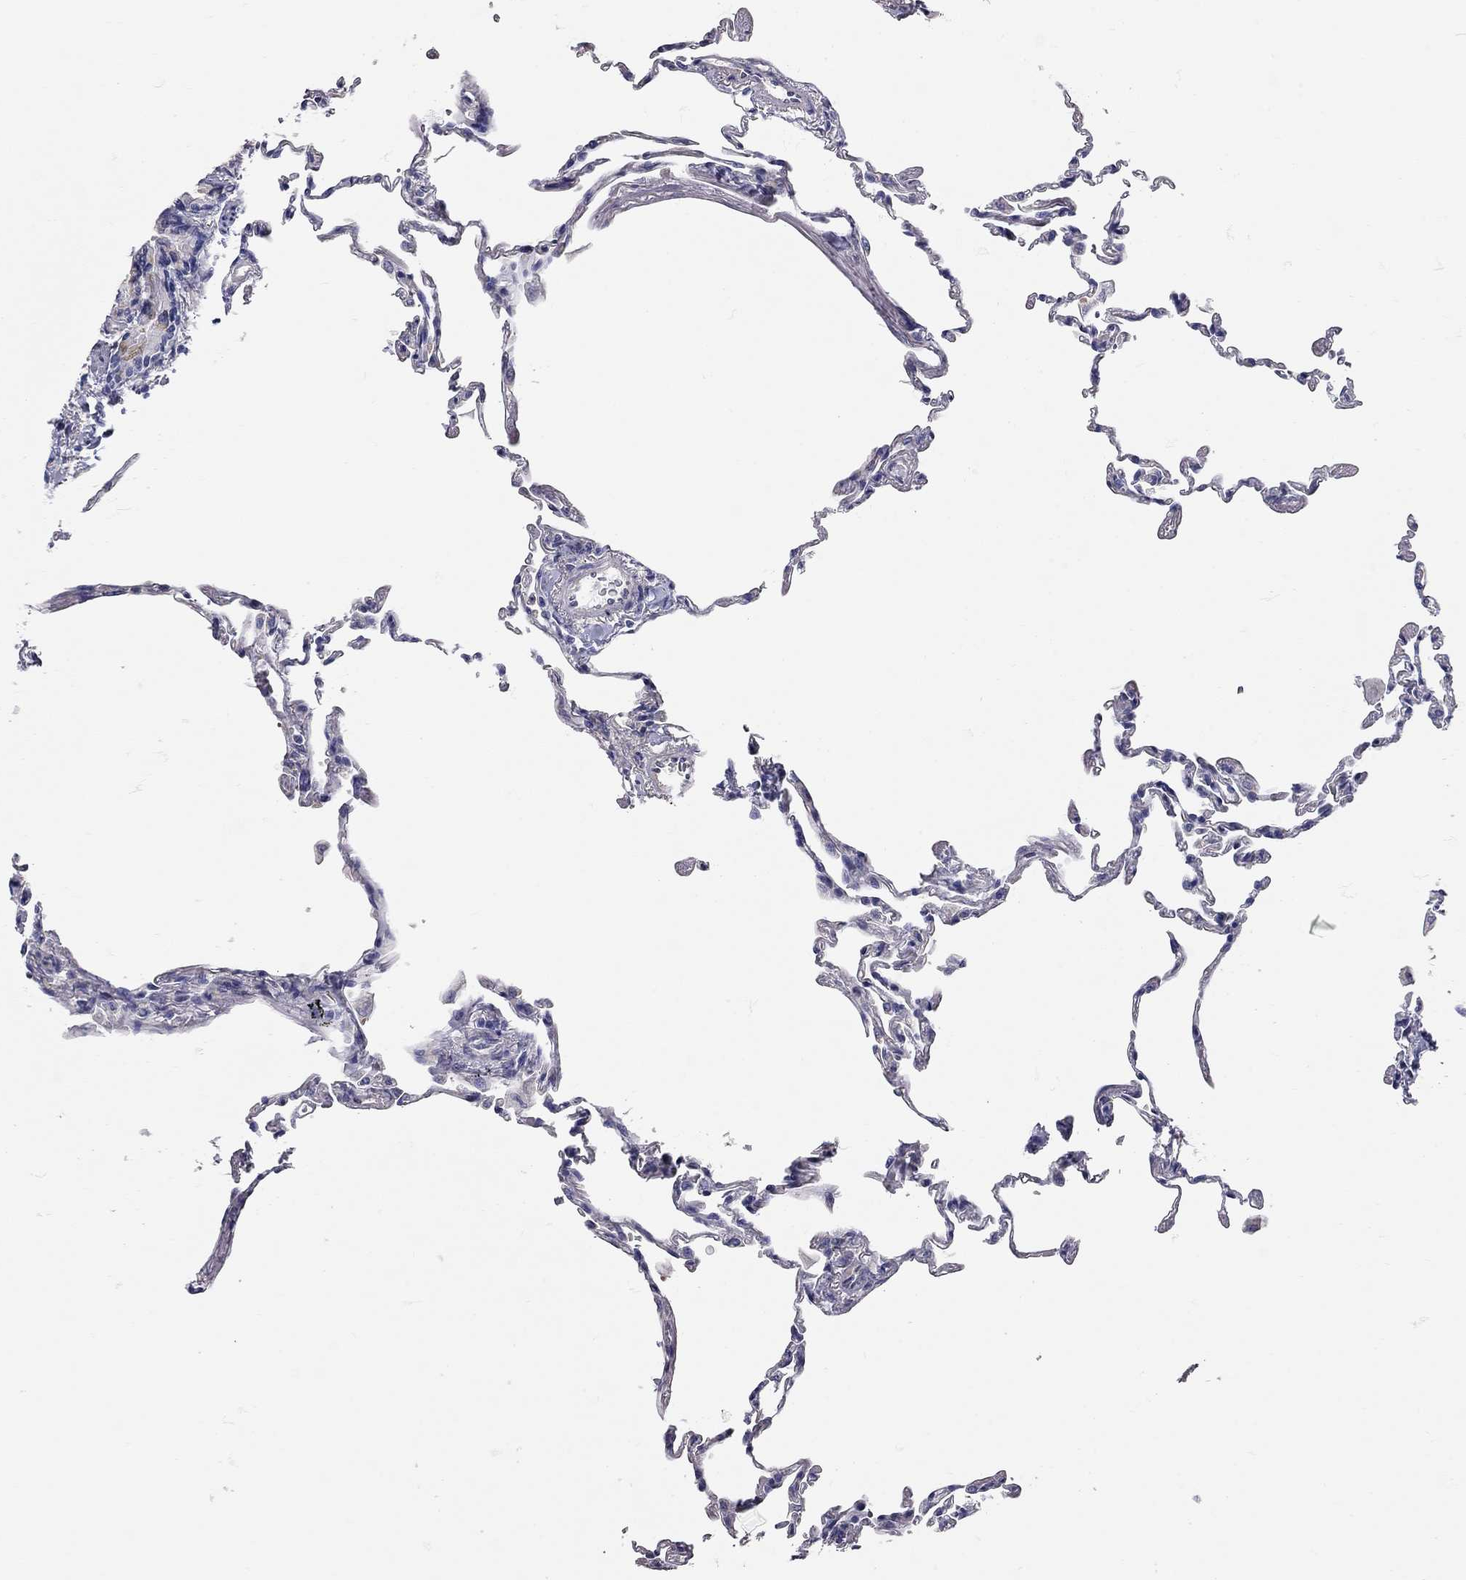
{"staining": {"intensity": "negative", "quantity": "none", "location": "none"}, "tissue": "lung", "cell_type": "Alveolar cells", "image_type": "normal", "snomed": [{"axis": "morphology", "description": "Normal tissue, NOS"}, {"axis": "topography", "description": "Lung"}], "caption": "A high-resolution histopathology image shows IHC staining of benign lung, which reveals no significant staining in alveolar cells. (DAB (3,3'-diaminobenzidine) immunohistochemistry (IHC), high magnification).", "gene": "XAGE2", "patient": {"sex": "female", "age": 57}}